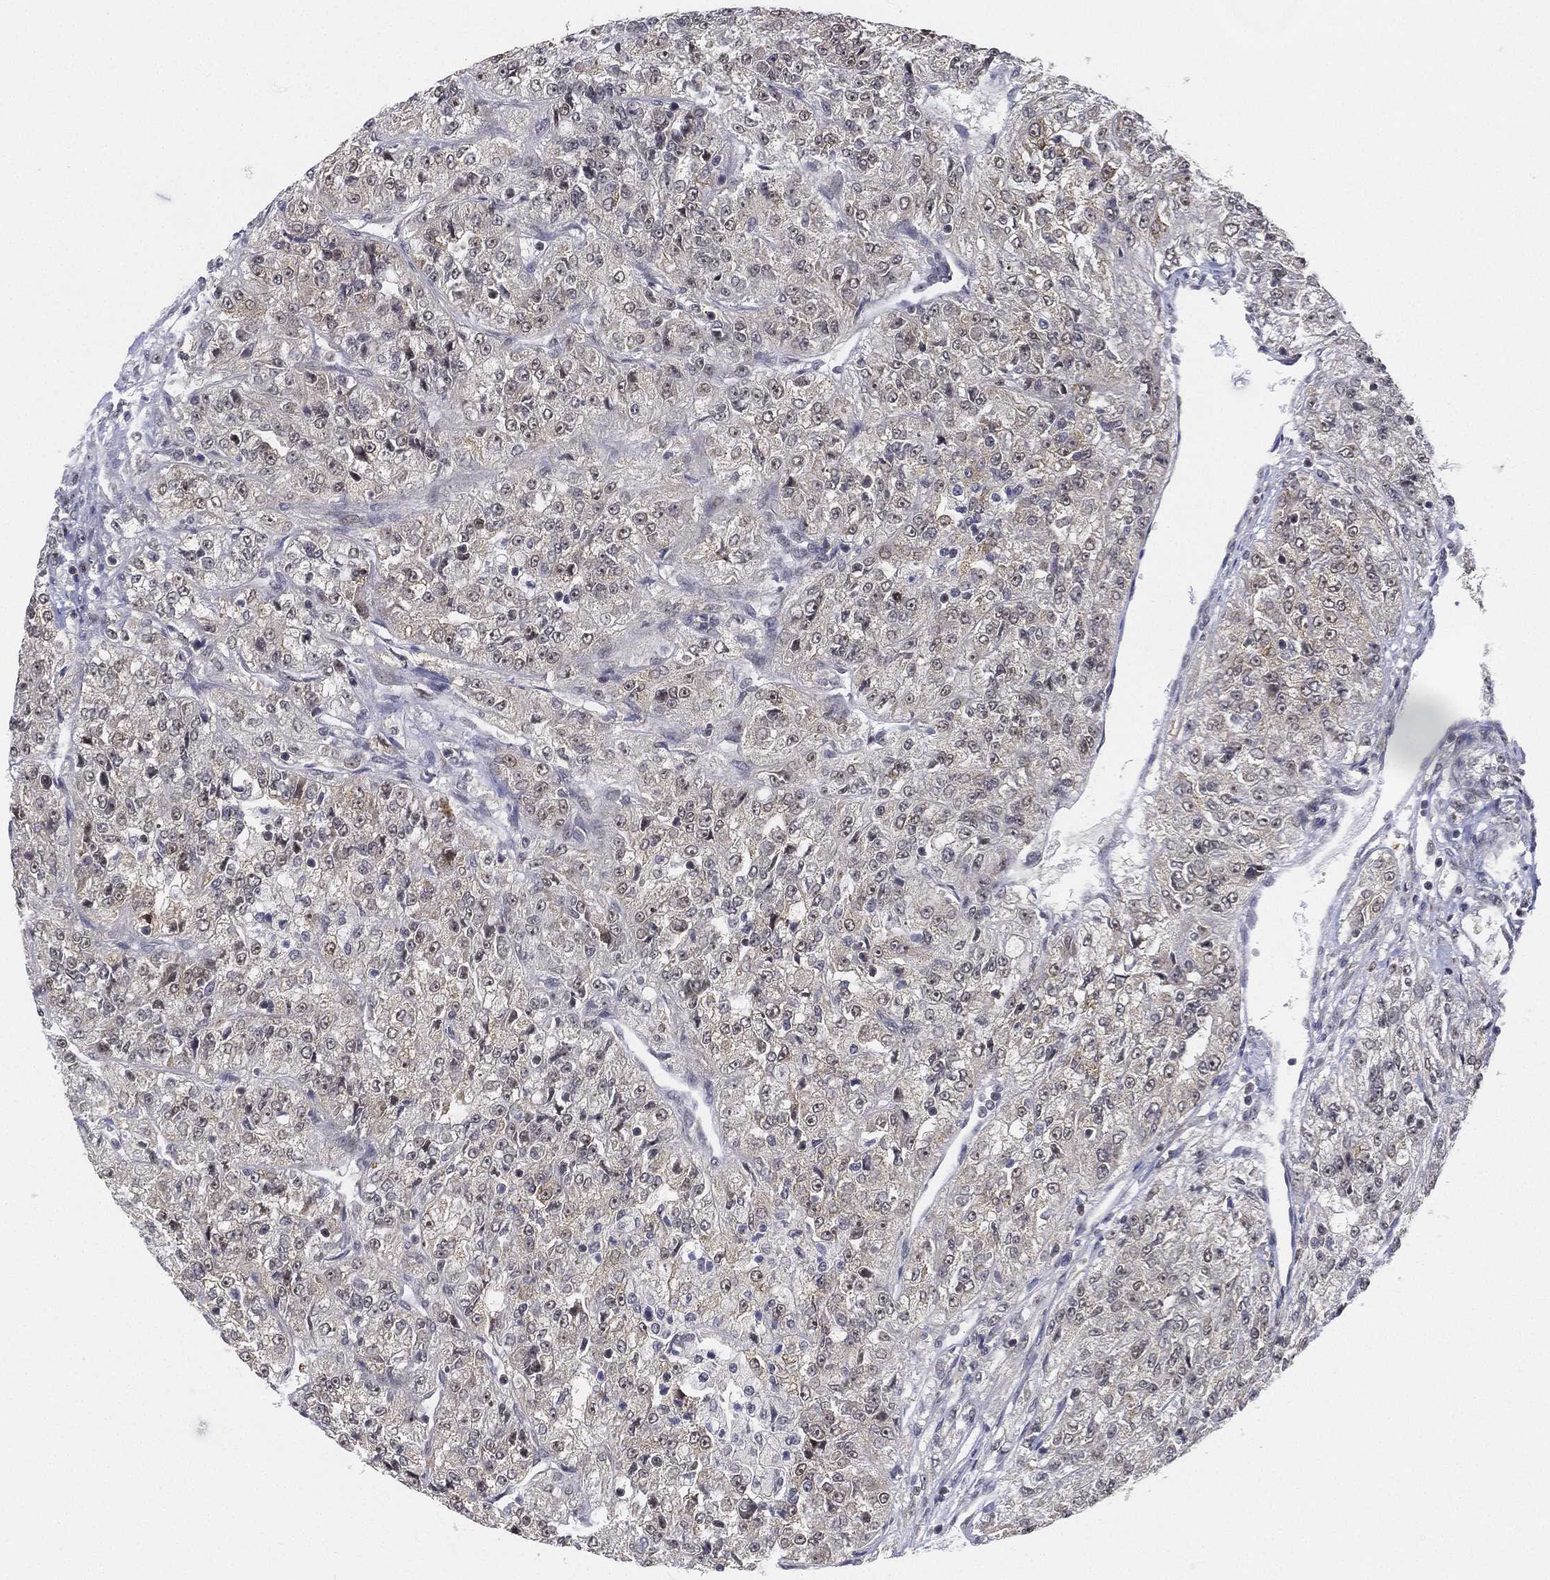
{"staining": {"intensity": "weak", "quantity": "<25%", "location": "nuclear"}, "tissue": "renal cancer", "cell_type": "Tumor cells", "image_type": "cancer", "snomed": [{"axis": "morphology", "description": "Adenocarcinoma, NOS"}, {"axis": "topography", "description": "Kidney"}], "caption": "Immunohistochemistry photomicrograph of neoplastic tissue: renal cancer stained with DAB (3,3'-diaminobenzidine) demonstrates no significant protein positivity in tumor cells.", "gene": "PPP1R16B", "patient": {"sex": "female", "age": 63}}